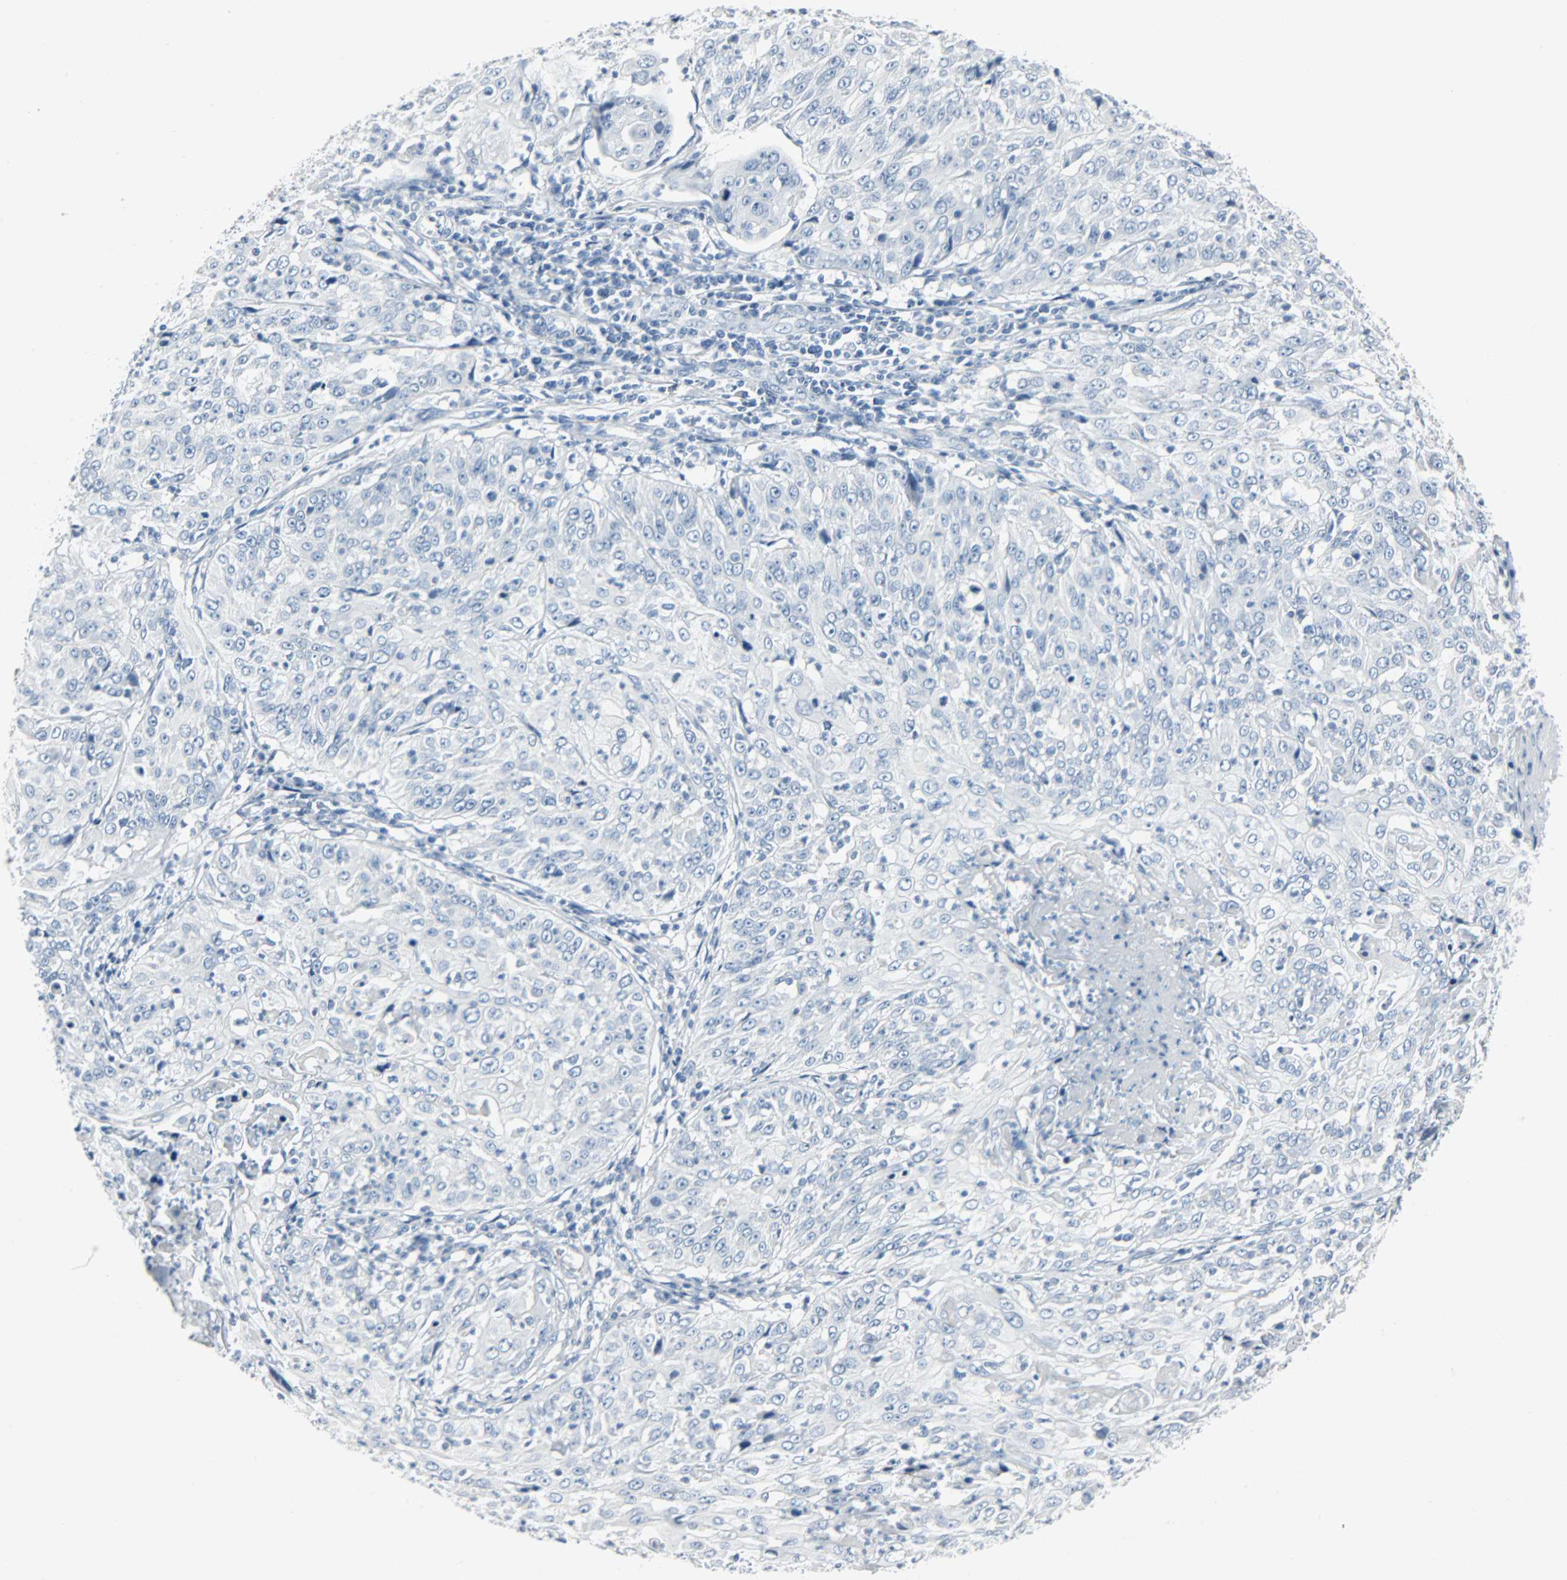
{"staining": {"intensity": "negative", "quantity": "none", "location": "none"}, "tissue": "cervical cancer", "cell_type": "Tumor cells", "image_type": "cancer", "snomed": [{"axis": "morphology", "description": "Squamous cell carcinoma, NOS"}, {"axis": "topography", "description": "Cervix"}], "caption": "An immunohistochemistry (IHC) image of cervical squamous cell carcinoma is shown. There is no staining in tumor cells of cervical squamous cell carcinoma.", "gene": "KIT", "patient": {"sex": "female", "age": 39}}